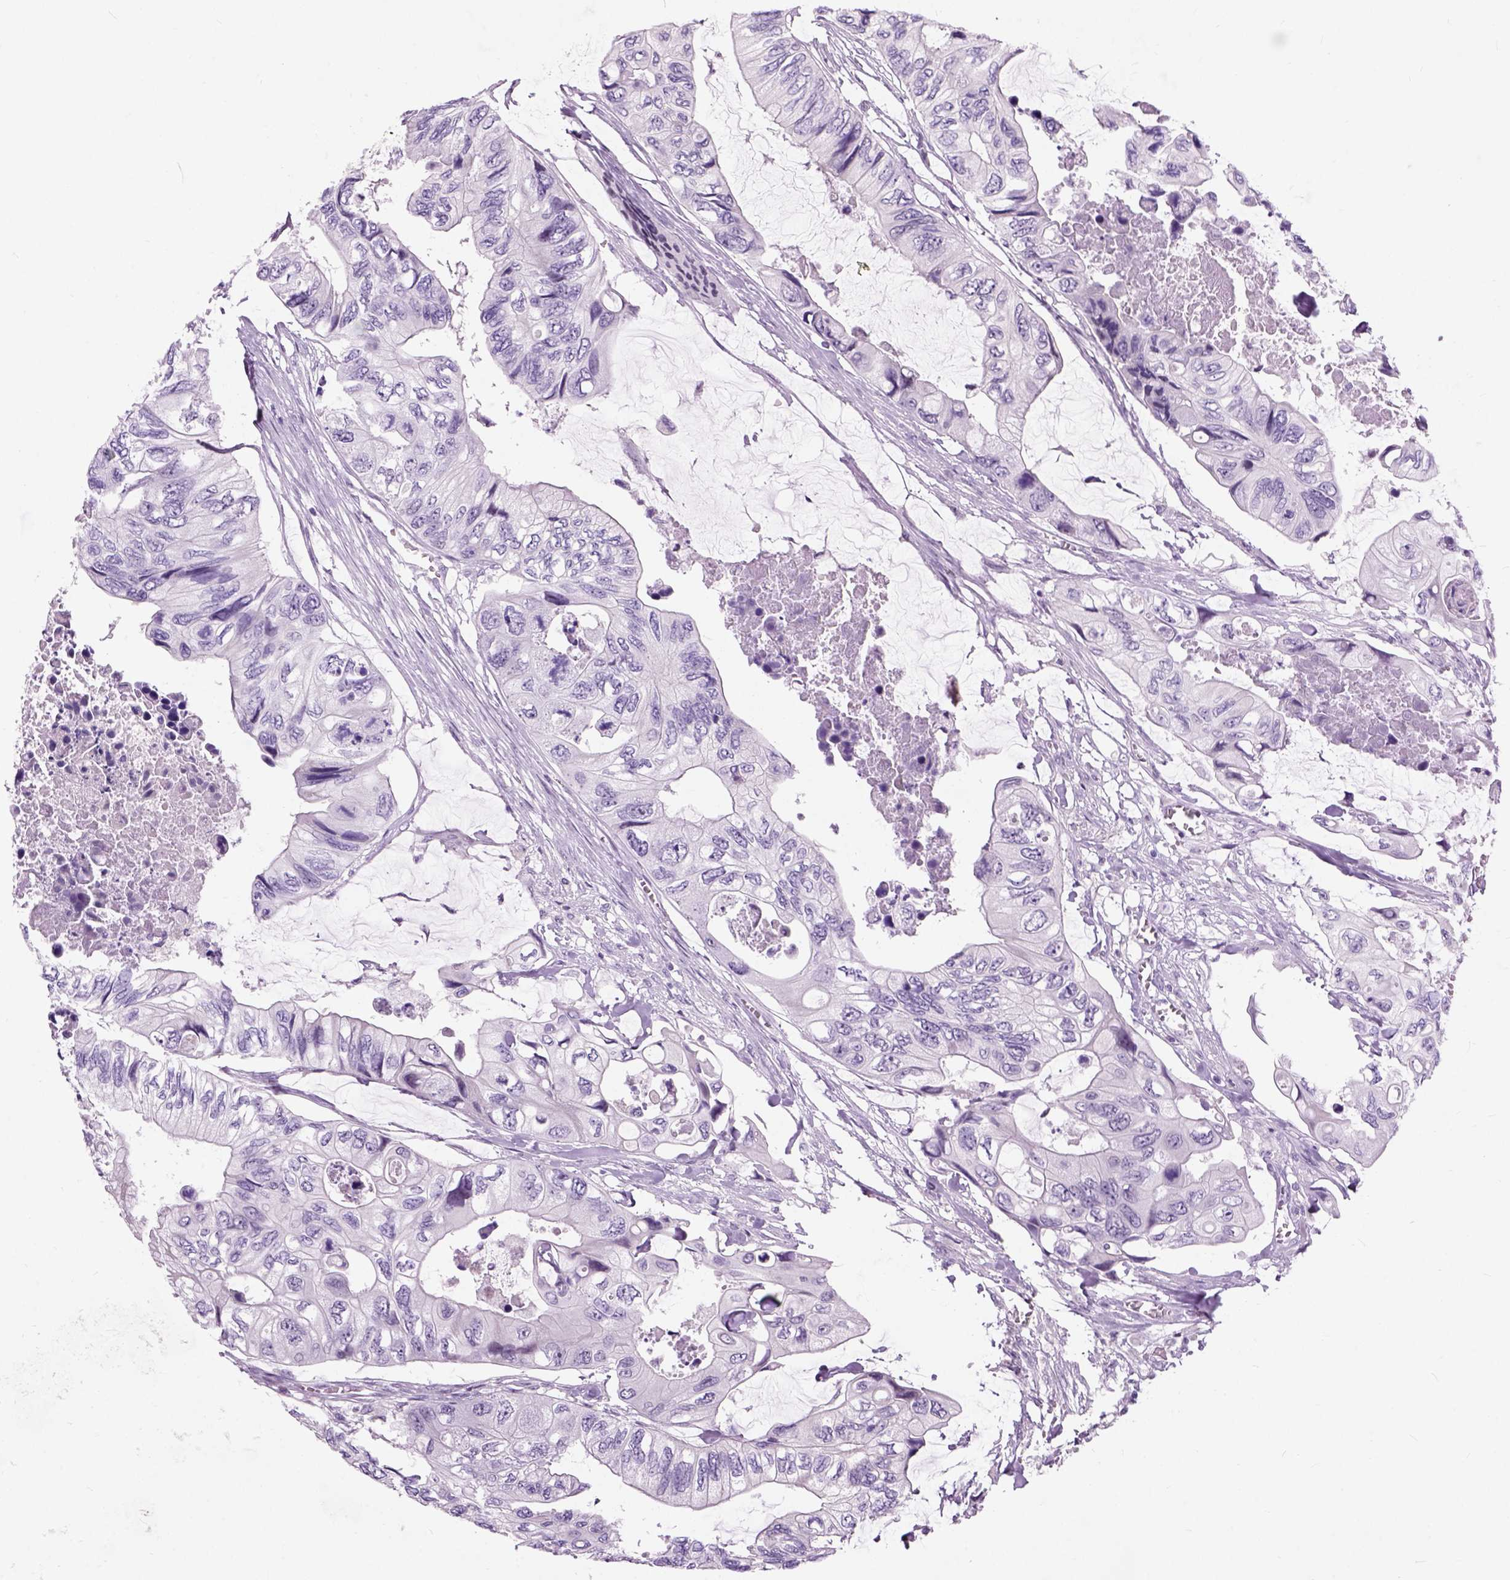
{"staining": {"intensity": "negative", "quantity": "none", "location": "none"}, "tissue": "colorectal cancer", "cell_type": "Tumor cells", "image_type": "cancer", "snomed": [{"axis": "morphology", "description": "Adenocarcinoma, NOS"}, {"axis": "topography", "description": "Rectum"}], "caption": "Colorectal cancer was stained to show a protein in brown. There is no significant expression in tumor cells.", "gene": "AXDND1", "patient": {"sex": "male", "age": 63}}